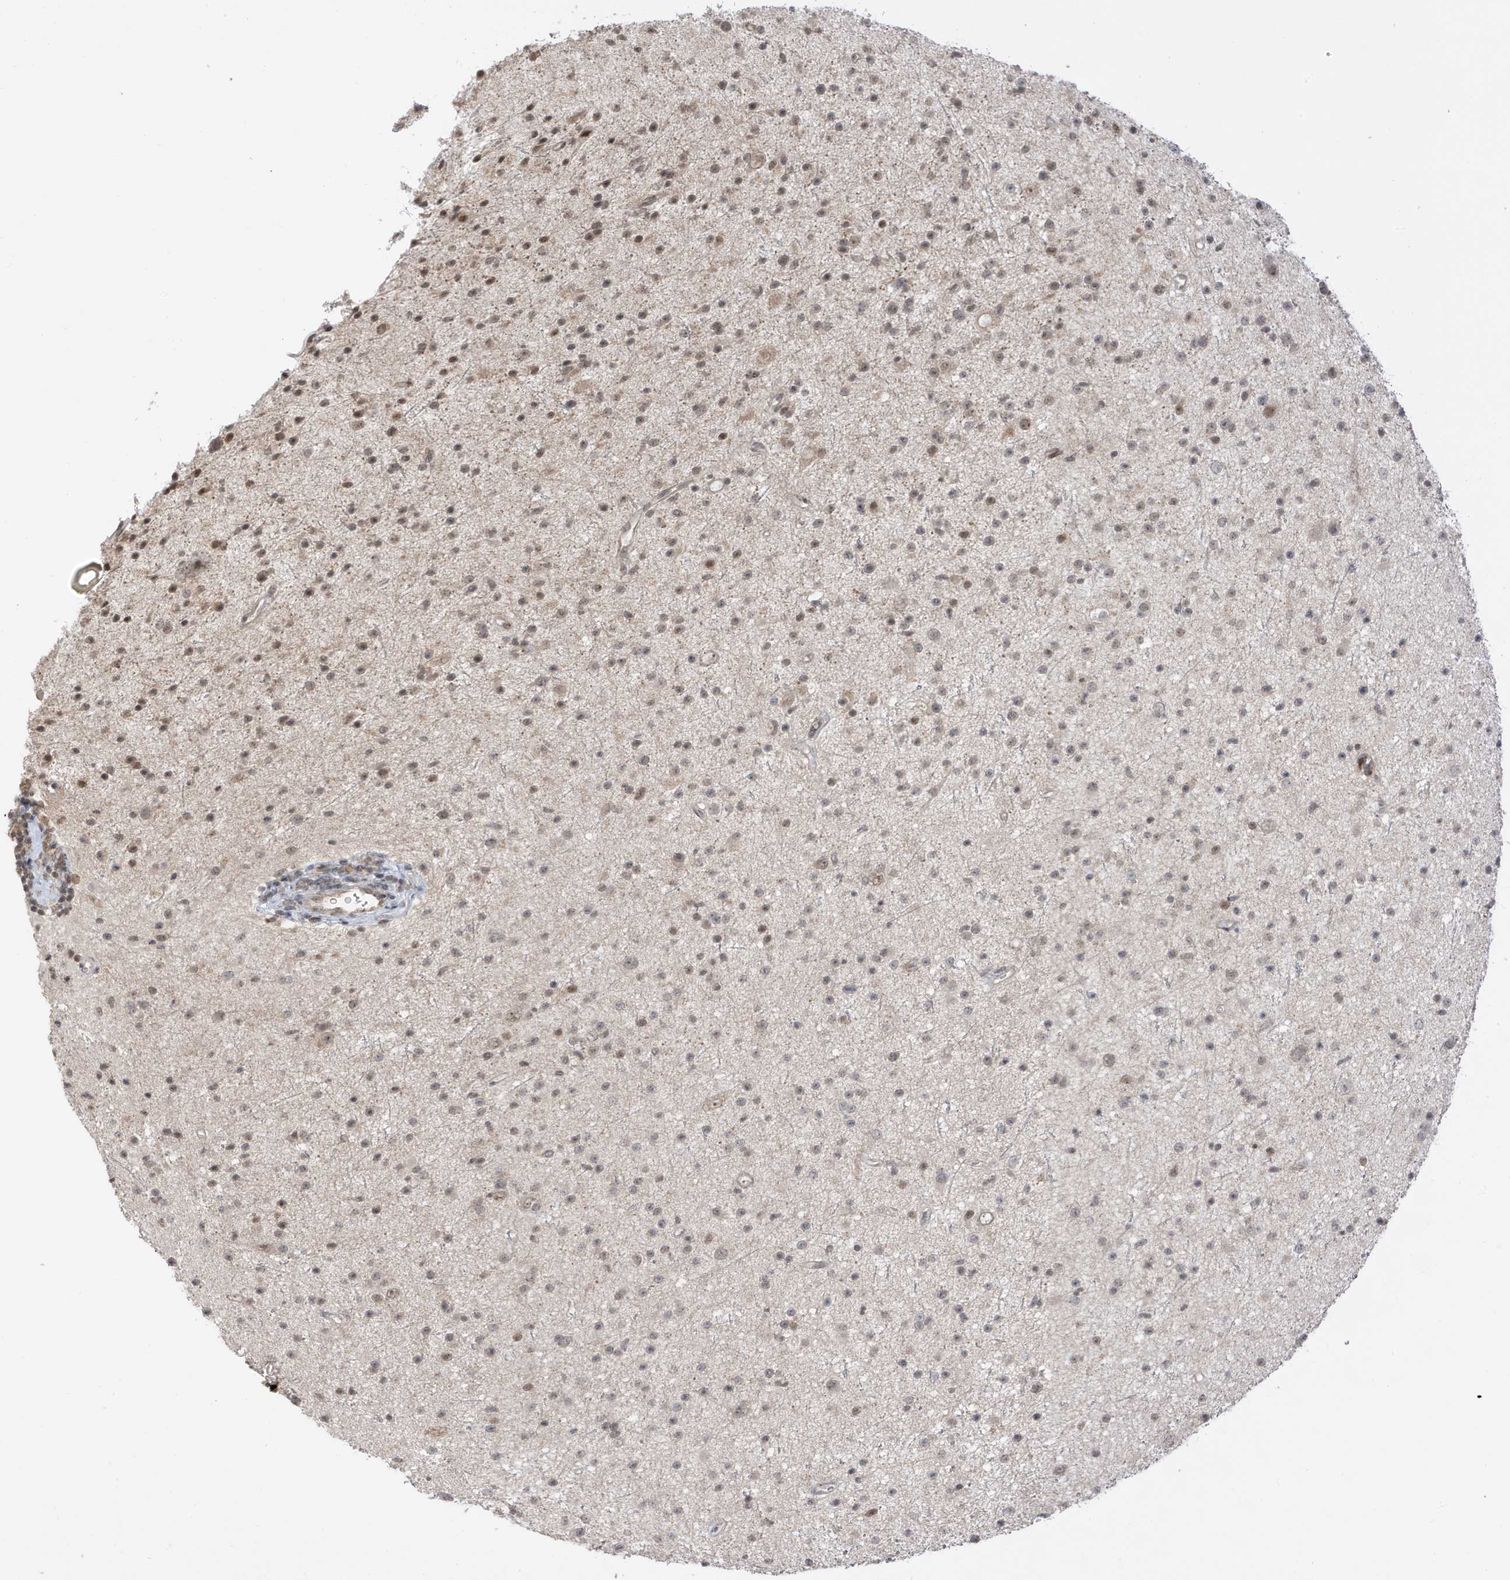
{"staining": {"intensity": "weak", "quantity": ">75%", "location": "nuclear"}, "tissue": "glioma", "cell_type": "Tumor cells", "image_type": "cancer", "snomed": [{"axis": "morphology", "description": "Glioma, malignant, Low grade"}, {"axis": "topography", "description": "Cerebral cortex"}], "caption": "Immunohistochemistry staining of glioma, which displays low levels of weak nuclear positivity in about >75% of tumor cells indicating weak nuclear protein expression. The staining was performed using DAB (brown) for protein detection and nuclei were counterstained in hematoxylin (blue).", "gene": "TAB3", "patient": {"sex": "female", "age": 39}}